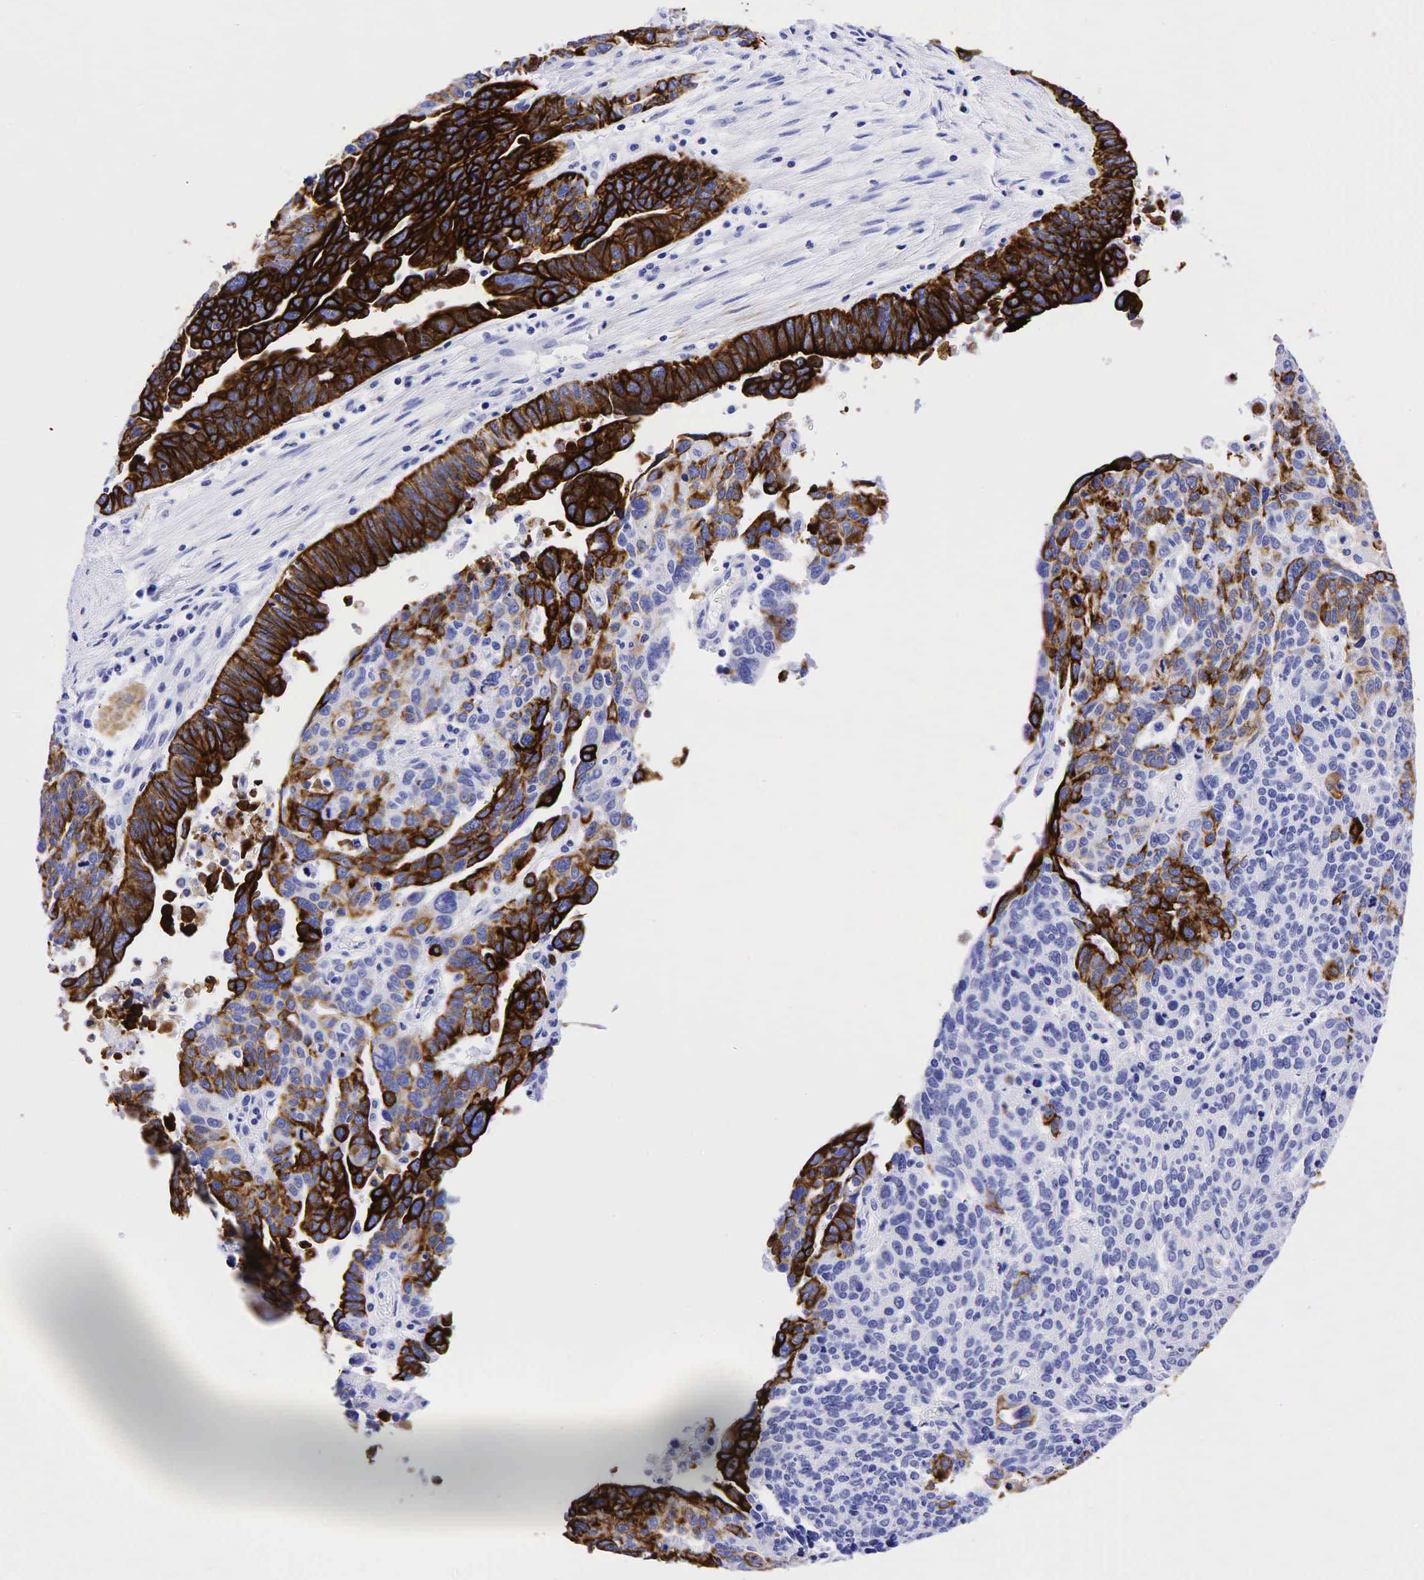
{"staining": {"intensity": "strong", "quantity": ">75%", "location": "cytoplasmic/membranous"}, "tissue": "ovarian cancer", "cell_type": "Tumor cells", "image_type": "cancer", "snomed": [{"axis": "morphology", "description": "Carcinoma, endometroid"}, {"axis": "morphology", "description": "Cystadenocarcinoma, serous, NOS"}, {"axis": "topography", "description": "Ovary"}], "caption": "Tumor cells show high levels of strong cytoplasmic/membranous positivity in approximately >75% of cells in serous cystadenocarcinoma (ovarian). The staining was performed using DAB to visualize the protein expression in brown, while the nuclei were stained in blue with hematoxylin (Magnification: 20x).", "gene": "KRT7", "patient": {"sex": "female", "age": 45}}